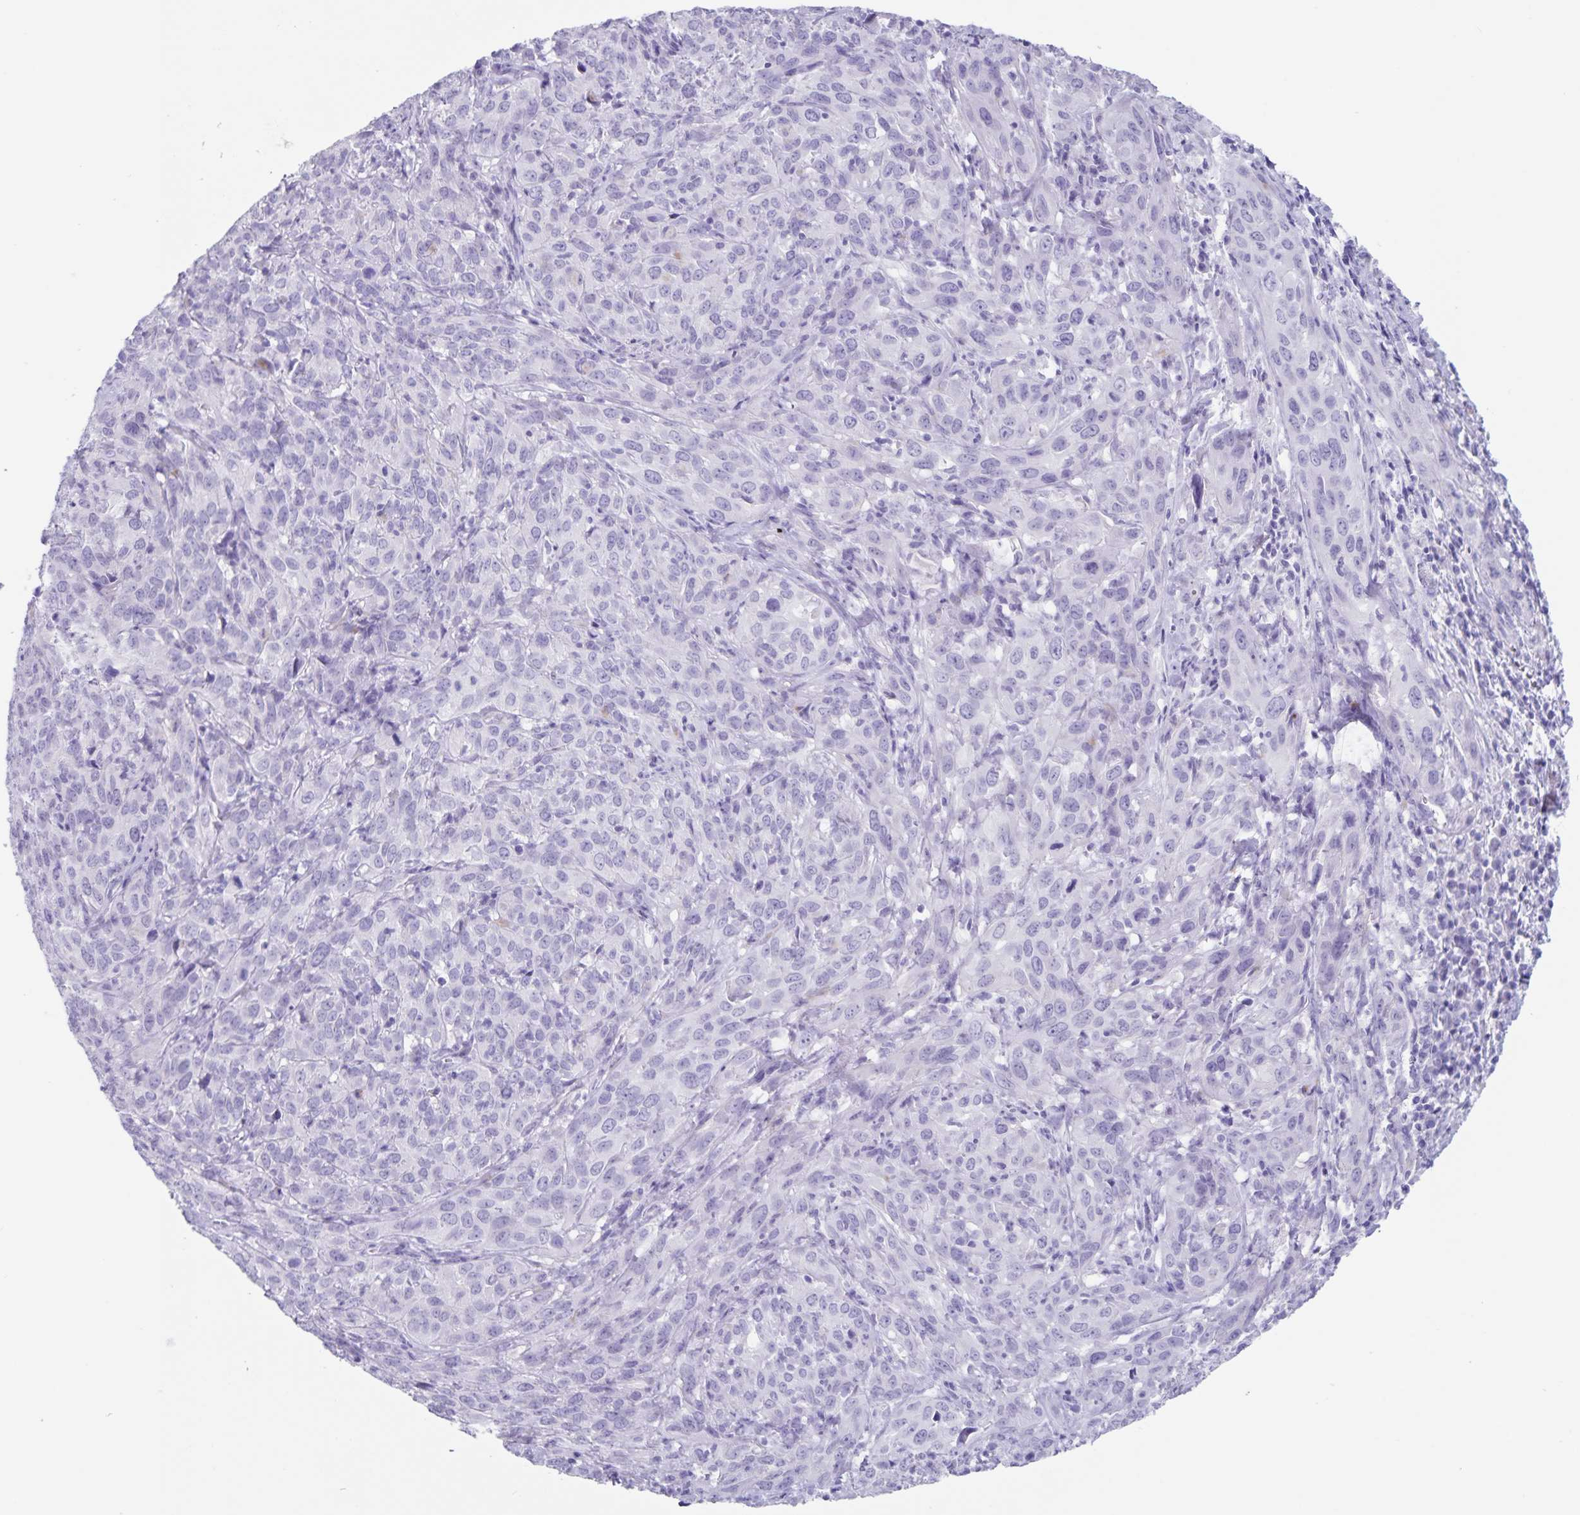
{"staining": {"intensity": "negative", "quantity": "none", "location": "none"}, "tissue": "cervical cancer", "cell_type": "Tumor cells", "image_type": "cancer", "snomed": [{"axis": "morphology", "description": "Squamous cell carcinoma, NOS"}, {"axis": "topography", "description": "Cervix"}], "caption": "The immunohistochemistry (IHC) micrograph has no significant expression in tumor cells of cervical cancer (squamous cell carcinoma) tissue. (Brightfield microscopy of DAB immunohistochemistry (IHC) at high magnification).", "gene": "C11orf42", "patient": {"sex": "female", "age": 51}}